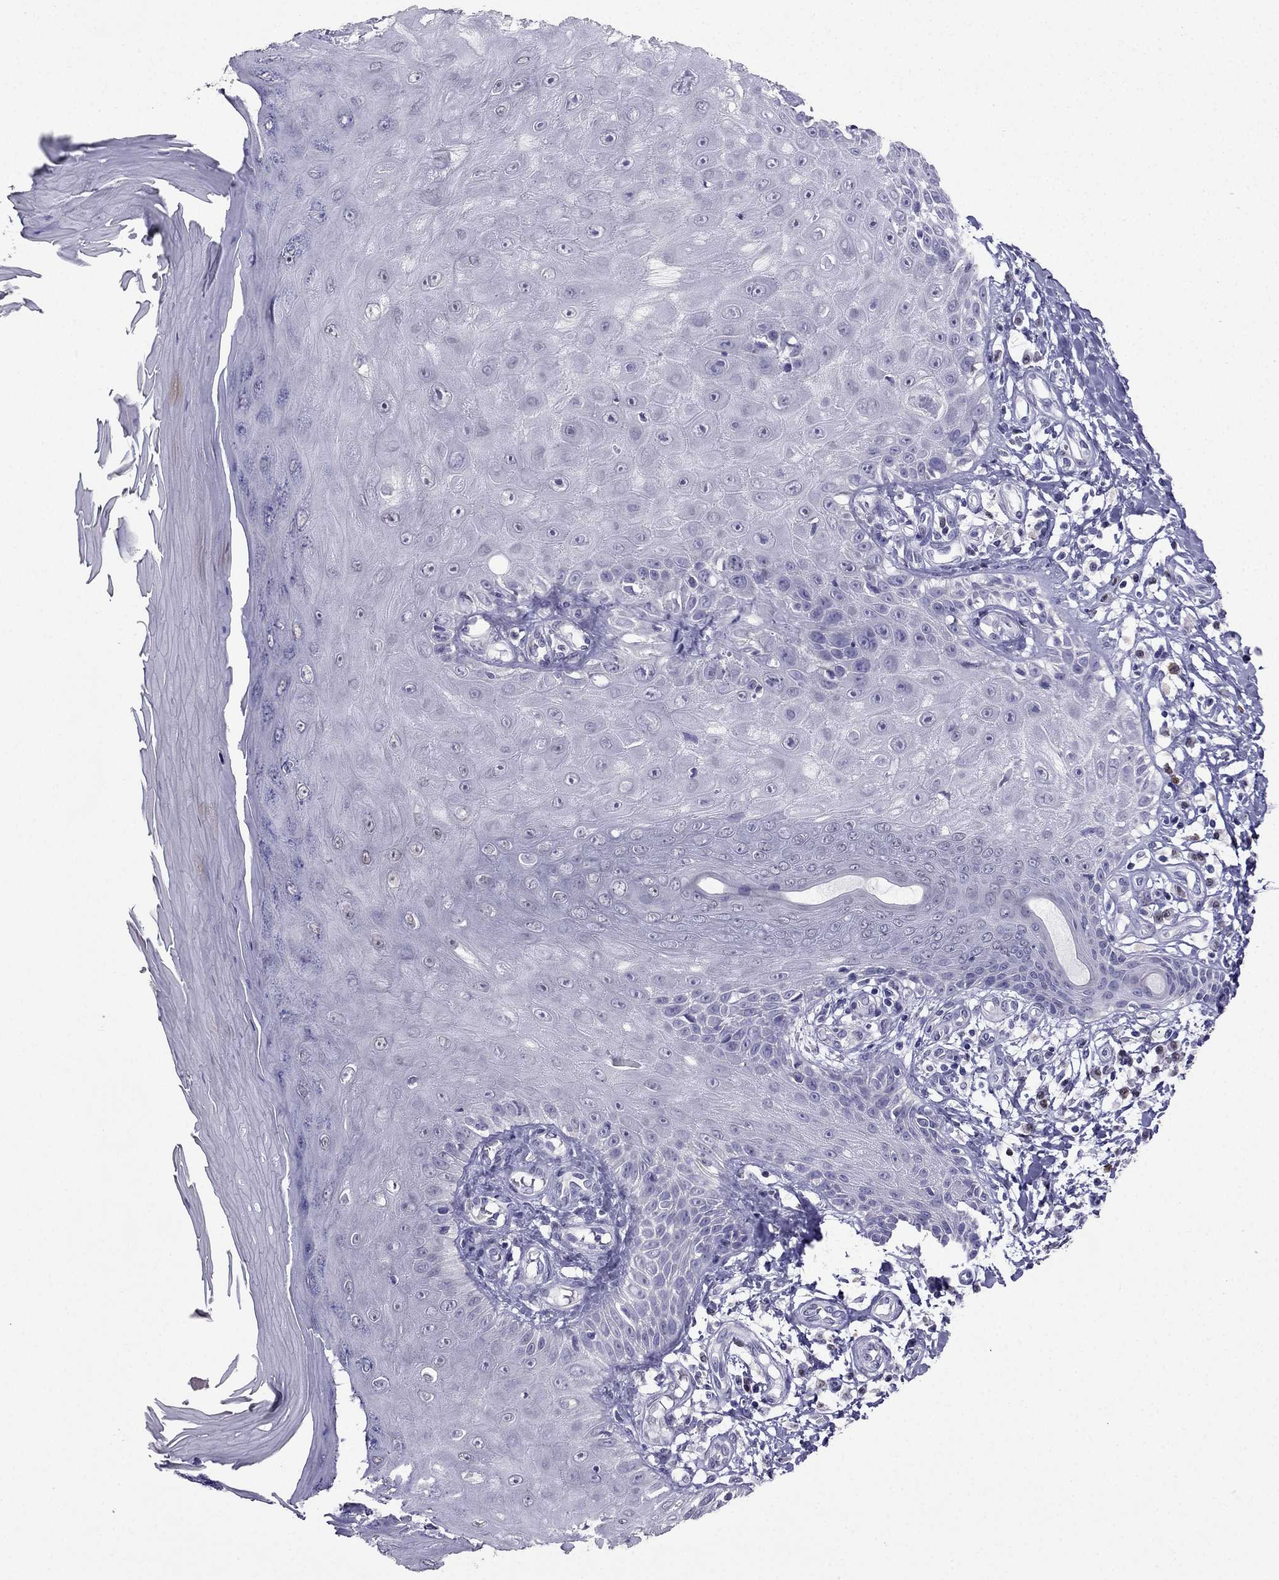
{"staining": {"intensity": "negative", "quantity": "none", "location": "none"}, "tissue": "skin", "cell_type": "Fibroblasts", "image_type": "normal", "snomed": [{"axis": "morphology", "description": "Normal tissue, NOS"}, {"axis": "morphology", "description": "Inflammation, NOS"}, {"axis": "morphology", "description": "Fibrosis, NOS"}, {"axis": "topography", "description": "Skin"}], "caption": "This photomicrograph is of normal skin stained with IHC to label a protein in brown with the nuclei are counter-stained blue. There is no expression in fibroblasts.", "gene": "ARID3A", "patient": {"sex": "male", "age": 71}}